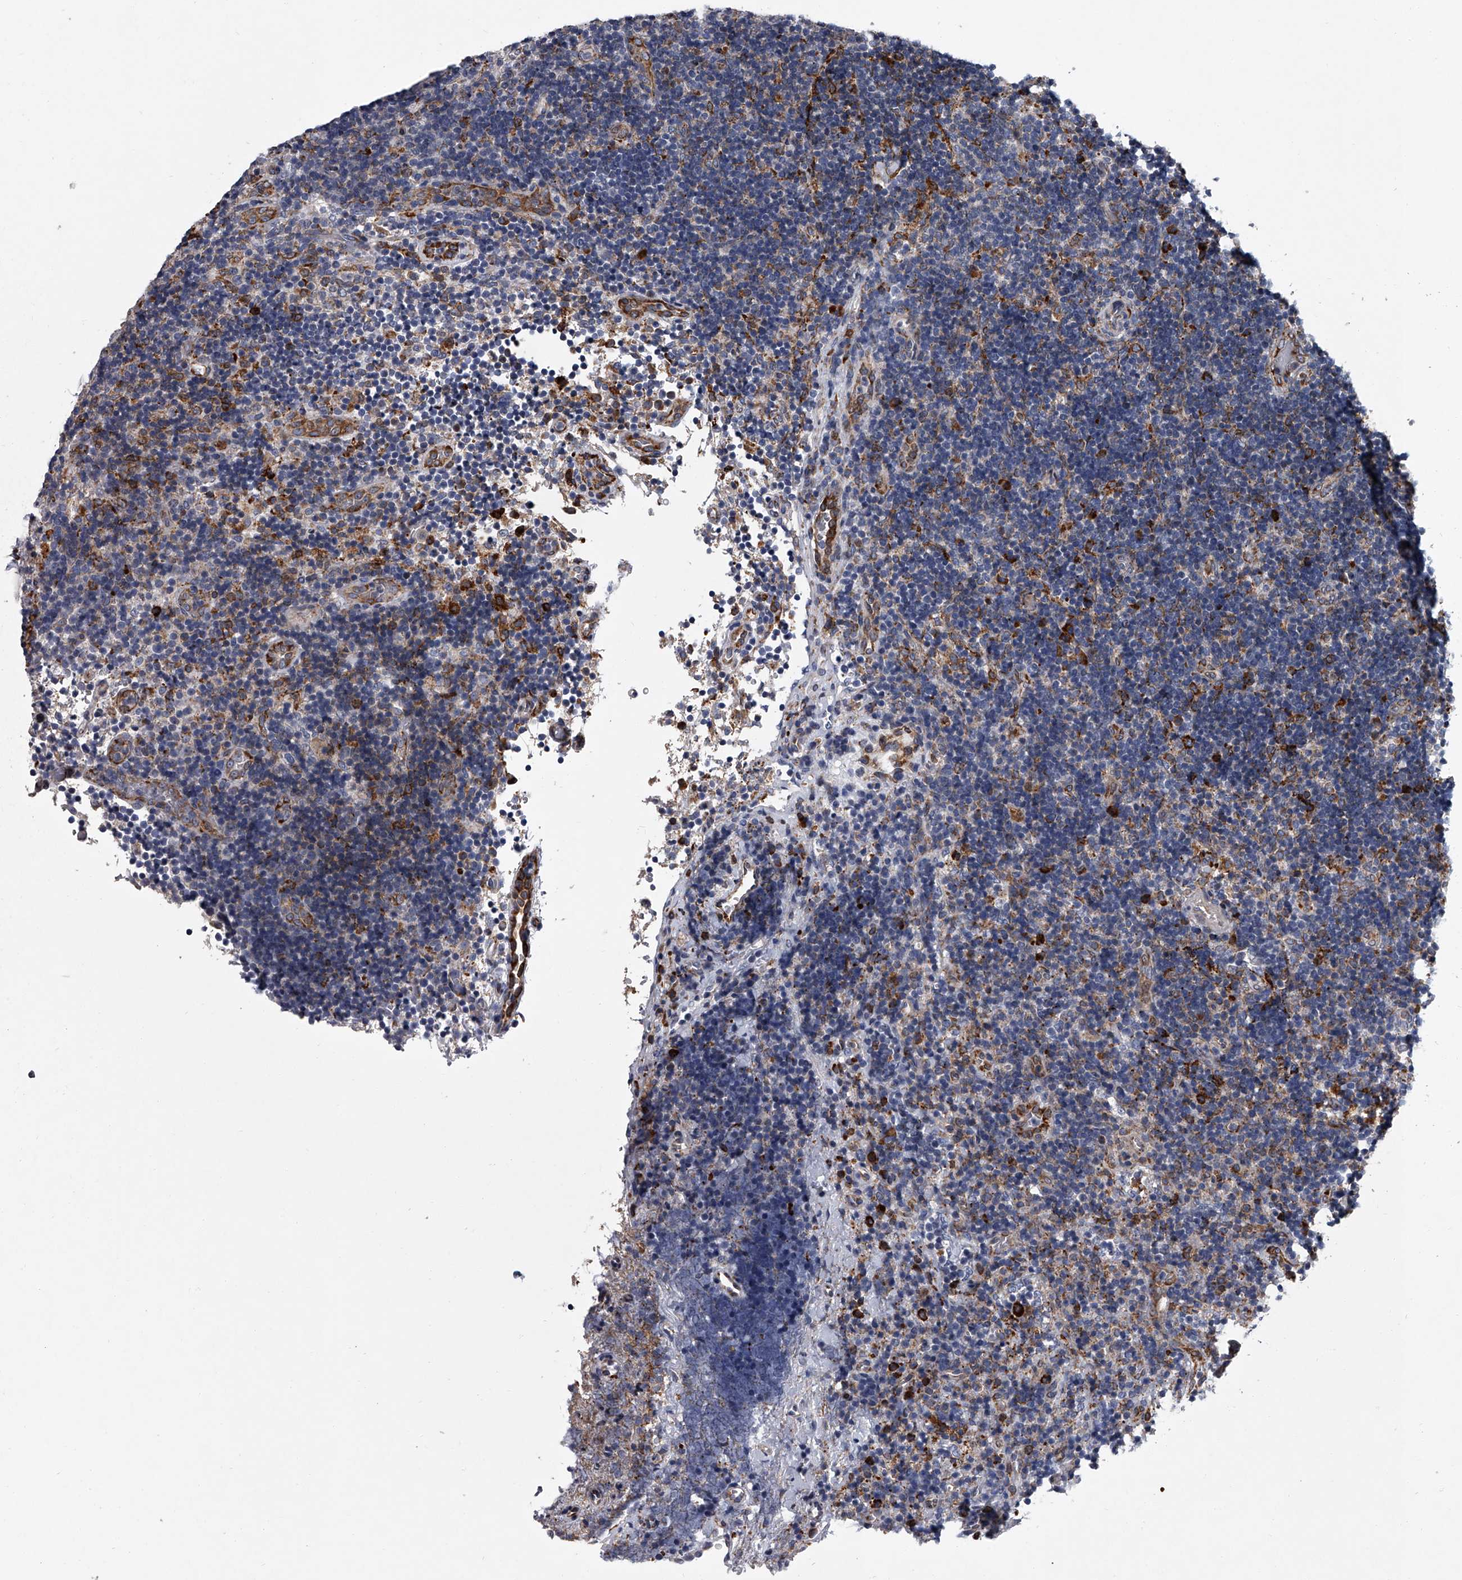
{"staining": {"intensity": "strong", "quantity": "<25%", "location": "cytoplasmic/membranous"}, "tissue": "lymph node", "cell_type": "Germinal center cells", "image_type": "normal", "snomed": [{"axis": "morphology", "description": "Normal tissue, NOS"}, {"axis": "topography", "description": "Lymph node"}], "caption": "A micrograph showing strong cytoplasmic/membranous expression in approximately <25% of germinal center cells in benign lymph node, as visualized by brown immunohistochemical staining.", "gene": "TMEM63C", "patient": {"sex": "female", "age": 22}}